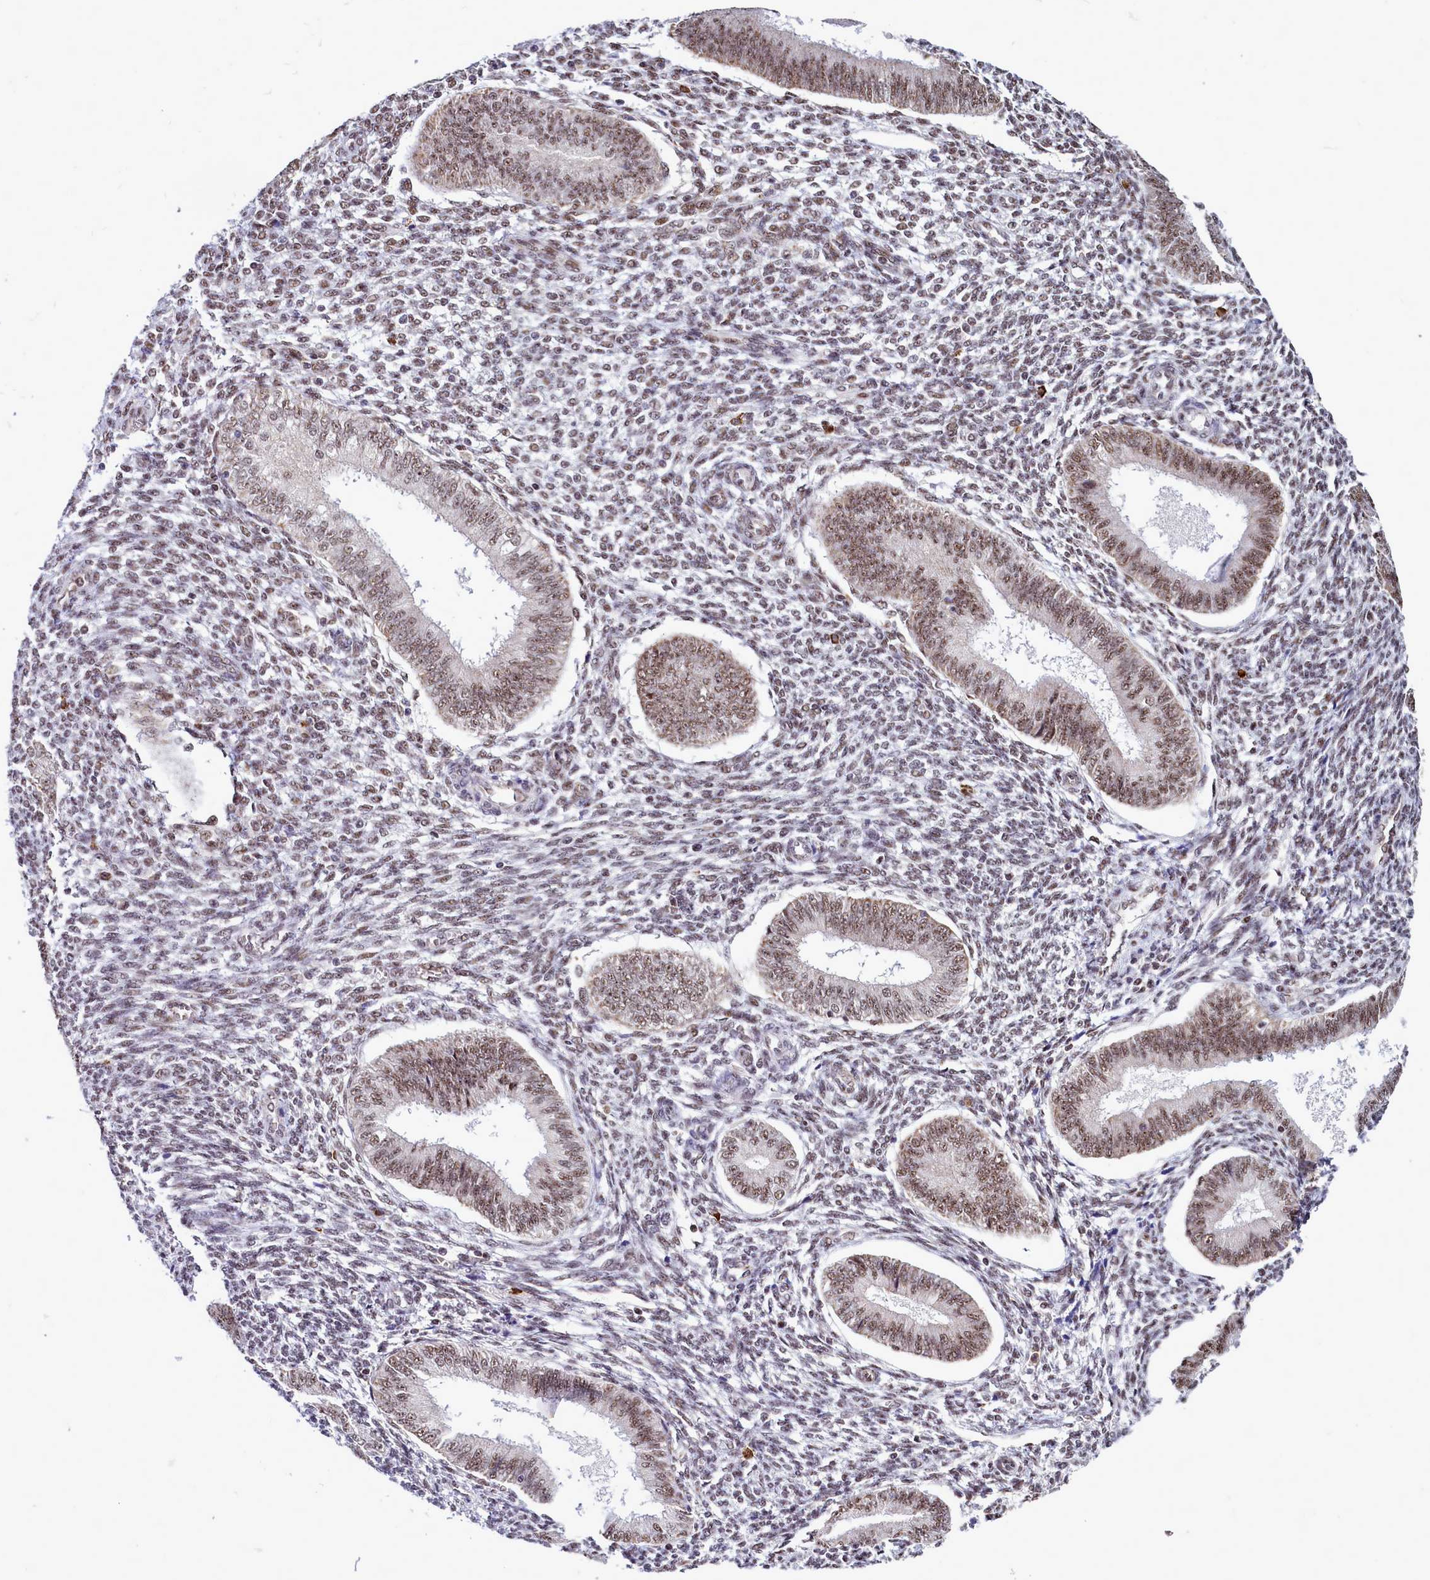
{"staining": {"intensity": "weak", "quantity": "25%-75%", "location": "nuclear"}, "tissue": "endometrium", "cell_type": "Cells in endometrial stroma", "image_type": "normal", "snomed": [{"axis": "morphology", "description": "Normal tissue, NOS"}, {"axis": "topography", "description": "Uterus"}, {"axis": "topography", "description": "Endometrium"}], "caption": "IHC of normal endometrium exhibits low levels of weak nuclear staining in about 25%-75% of cells in endometrial stroma.", "gene": "POM121L2", "patient": {"sex": "female", "age": 48}}